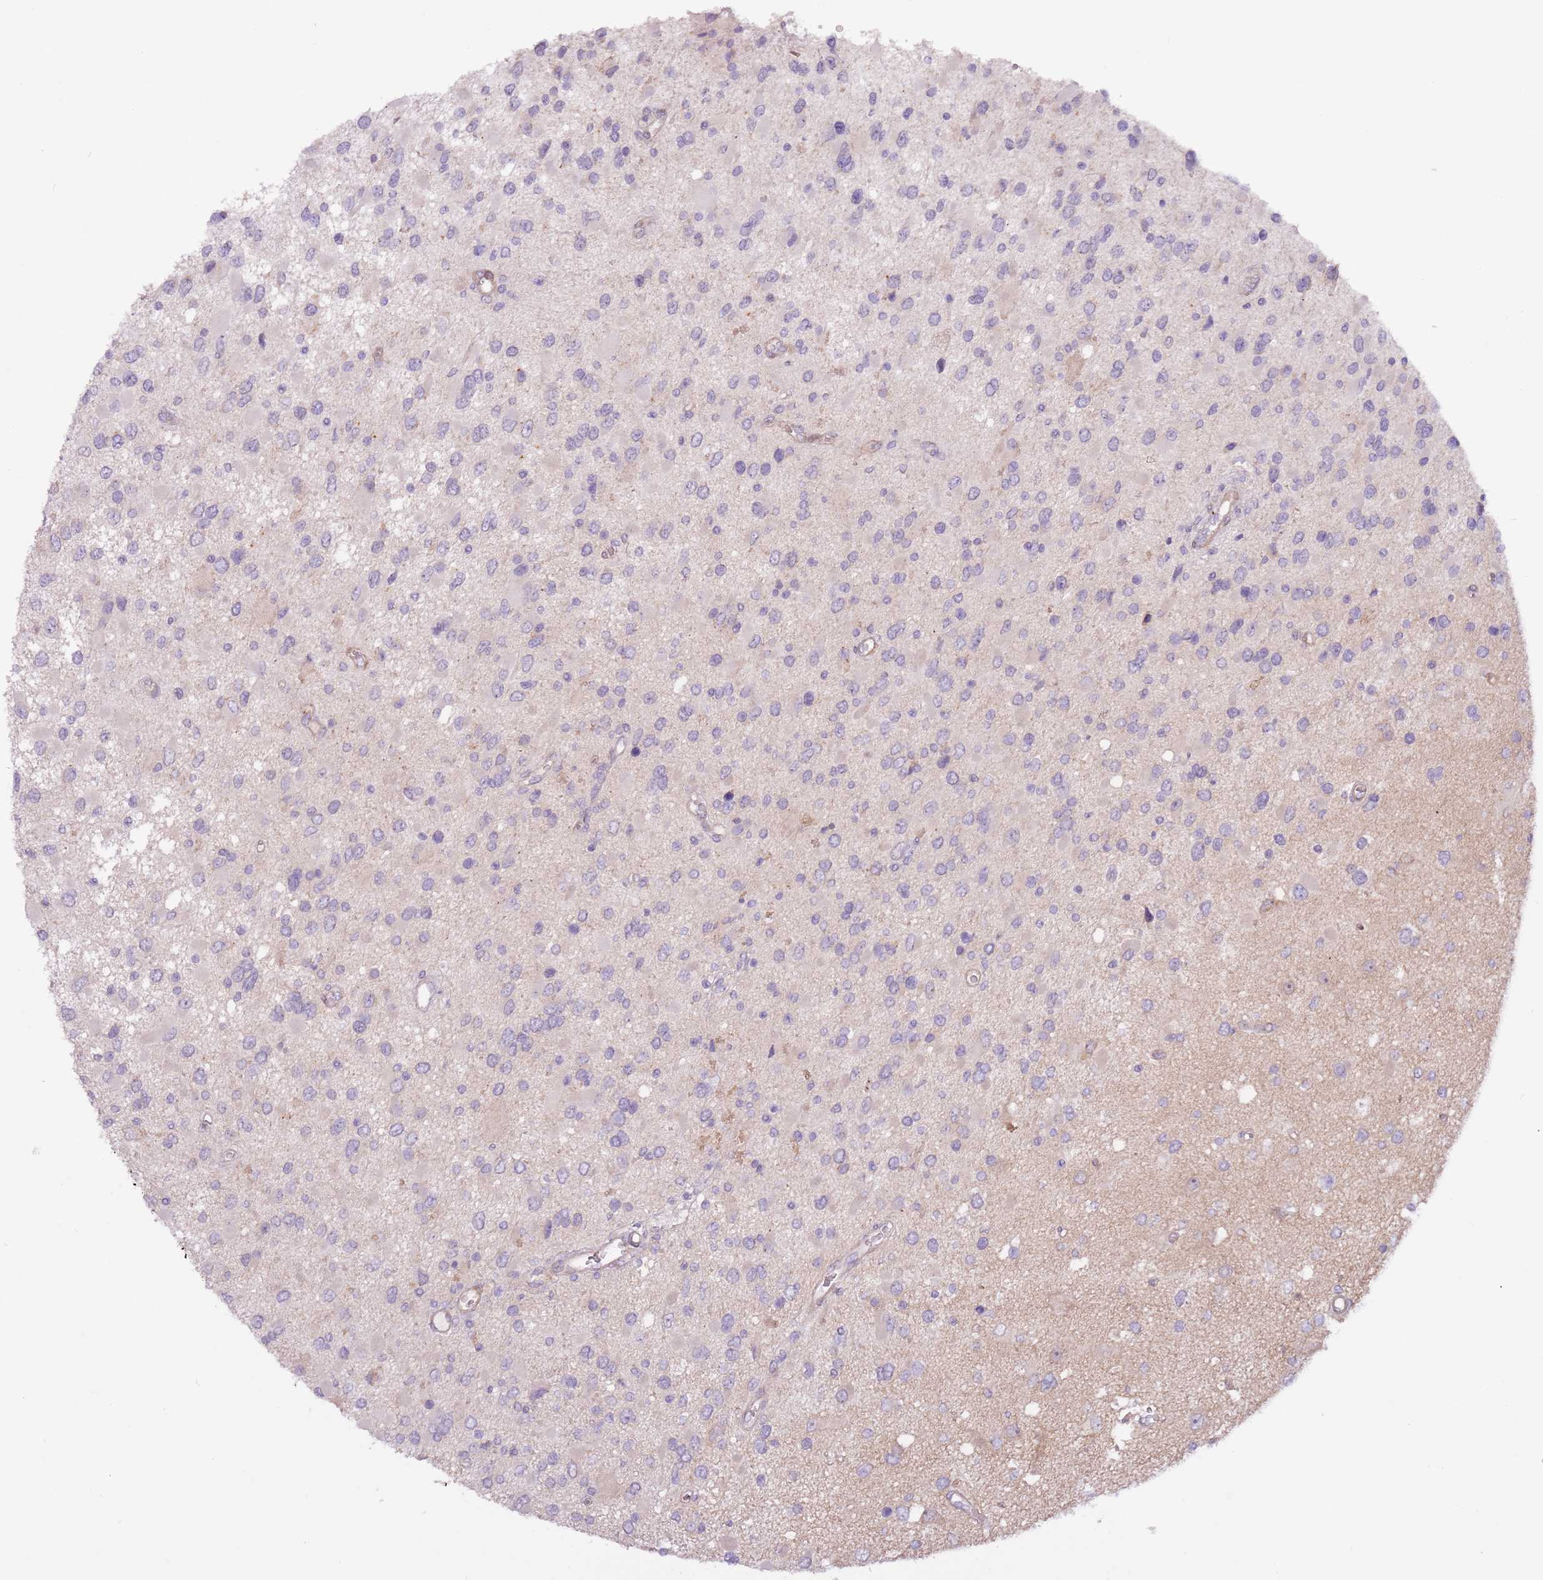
{"staining": {"intensity": "negative", "quantity": "none", "location": "none"}, "tissue": "glioma", "cell_type": "Tumor cells", "image_type": "cancer", "snomed": [{"axis": "morphology", "description": "Glioma, malignant, High grade"}, {"axis": "topography", "description": "Brain"}], "caption": "The image displays no staining of tumor cells in malignant glioma (high-grade). (Stains: DAB IHC with hematoxylin counter stain, Microscopy: brightfield microscopy at high magnification).", "gene": "MRO", "patient": {"sex": "male", "age": 53}}